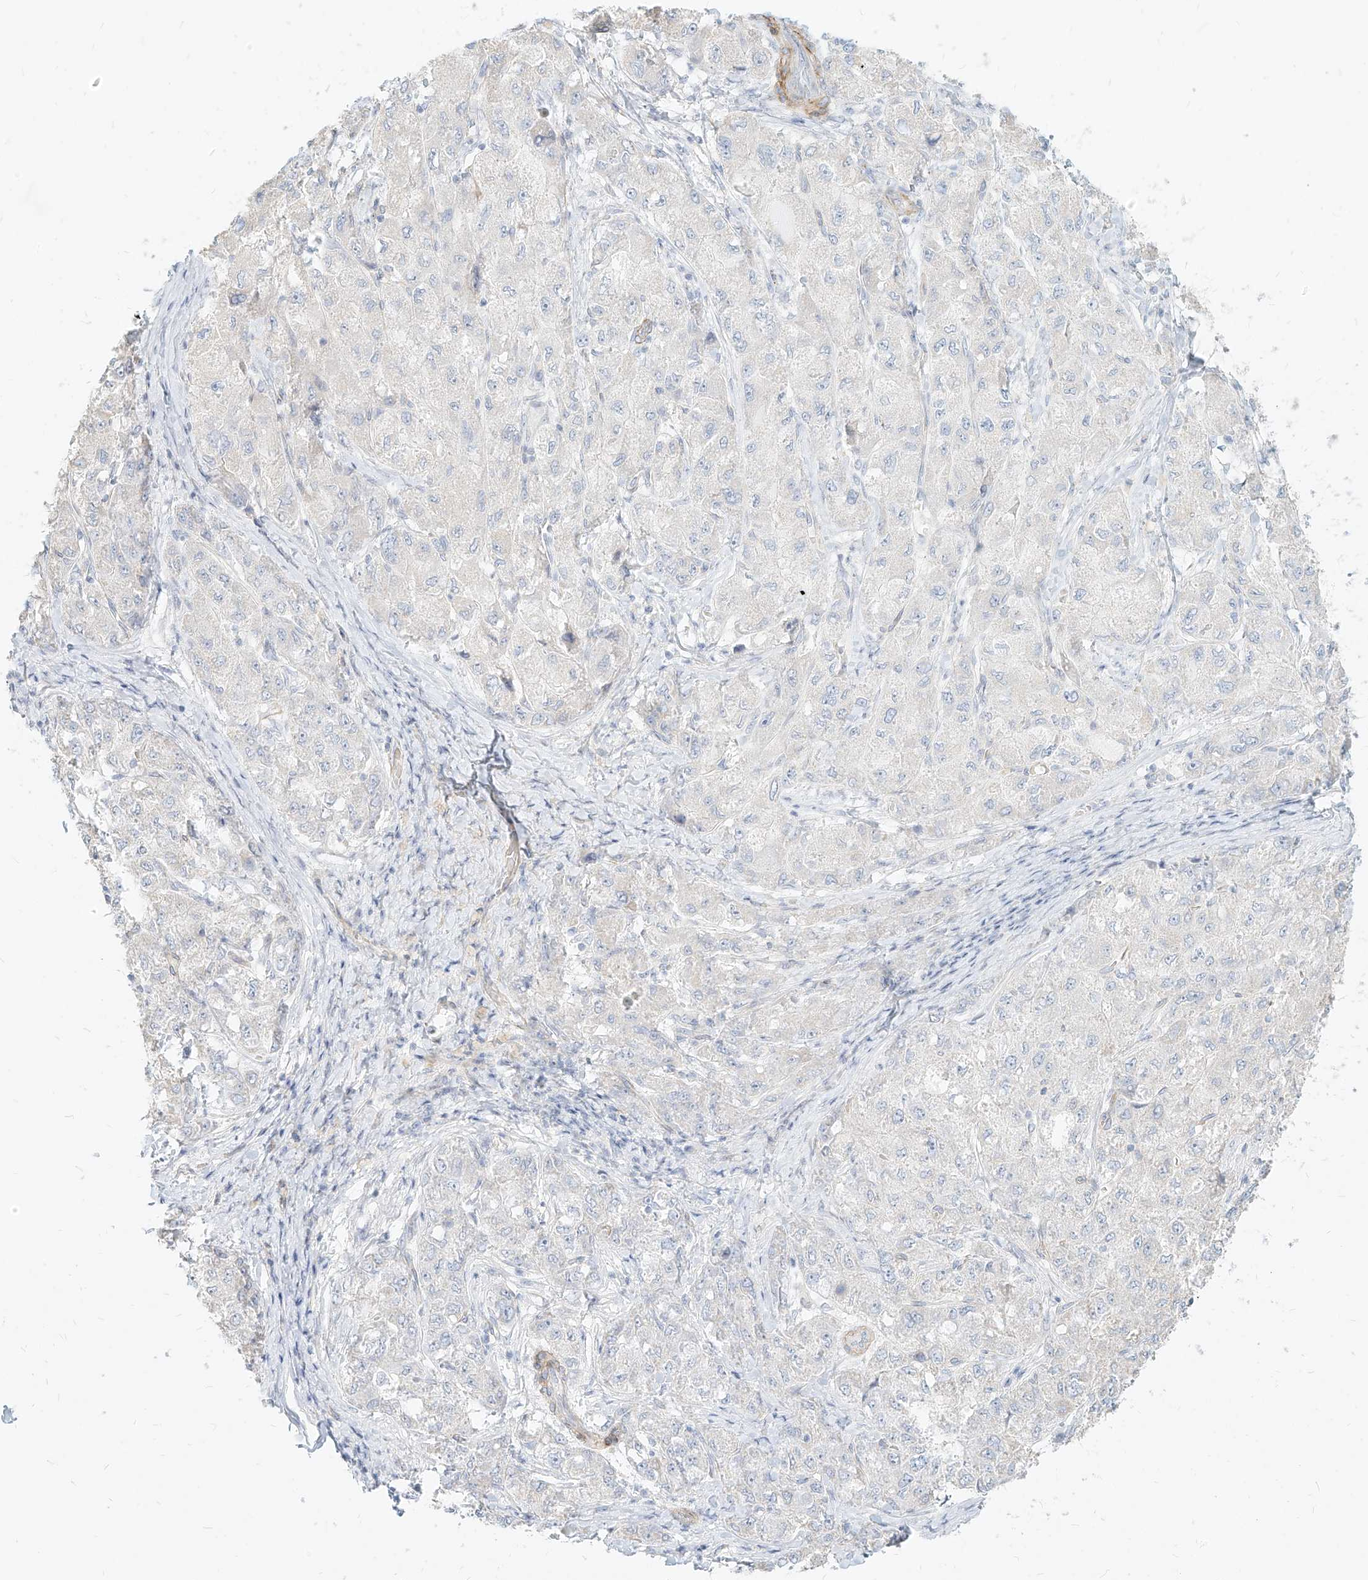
{"staining": {"intensity": "negative", "quantity": "none", "location": "none"}, "tissue": "liver cancer", "cell_type": "Tumor cells", "image_type": "cancer", "snomed": [{"axis": "morphology", "description": "Carcinoma, Hepatocellular, NOS"}, {"axis": "topography", "description": "Liver"}], "caption": "IHC photomicrograph of neoplastic tissue: liver cancer (hepatocellular carcinoma) stained with DAB reveals no significant protein staining in tumor cells.", "gene": "ITPKB", "patient": {"sex": "male", "age": 80}}